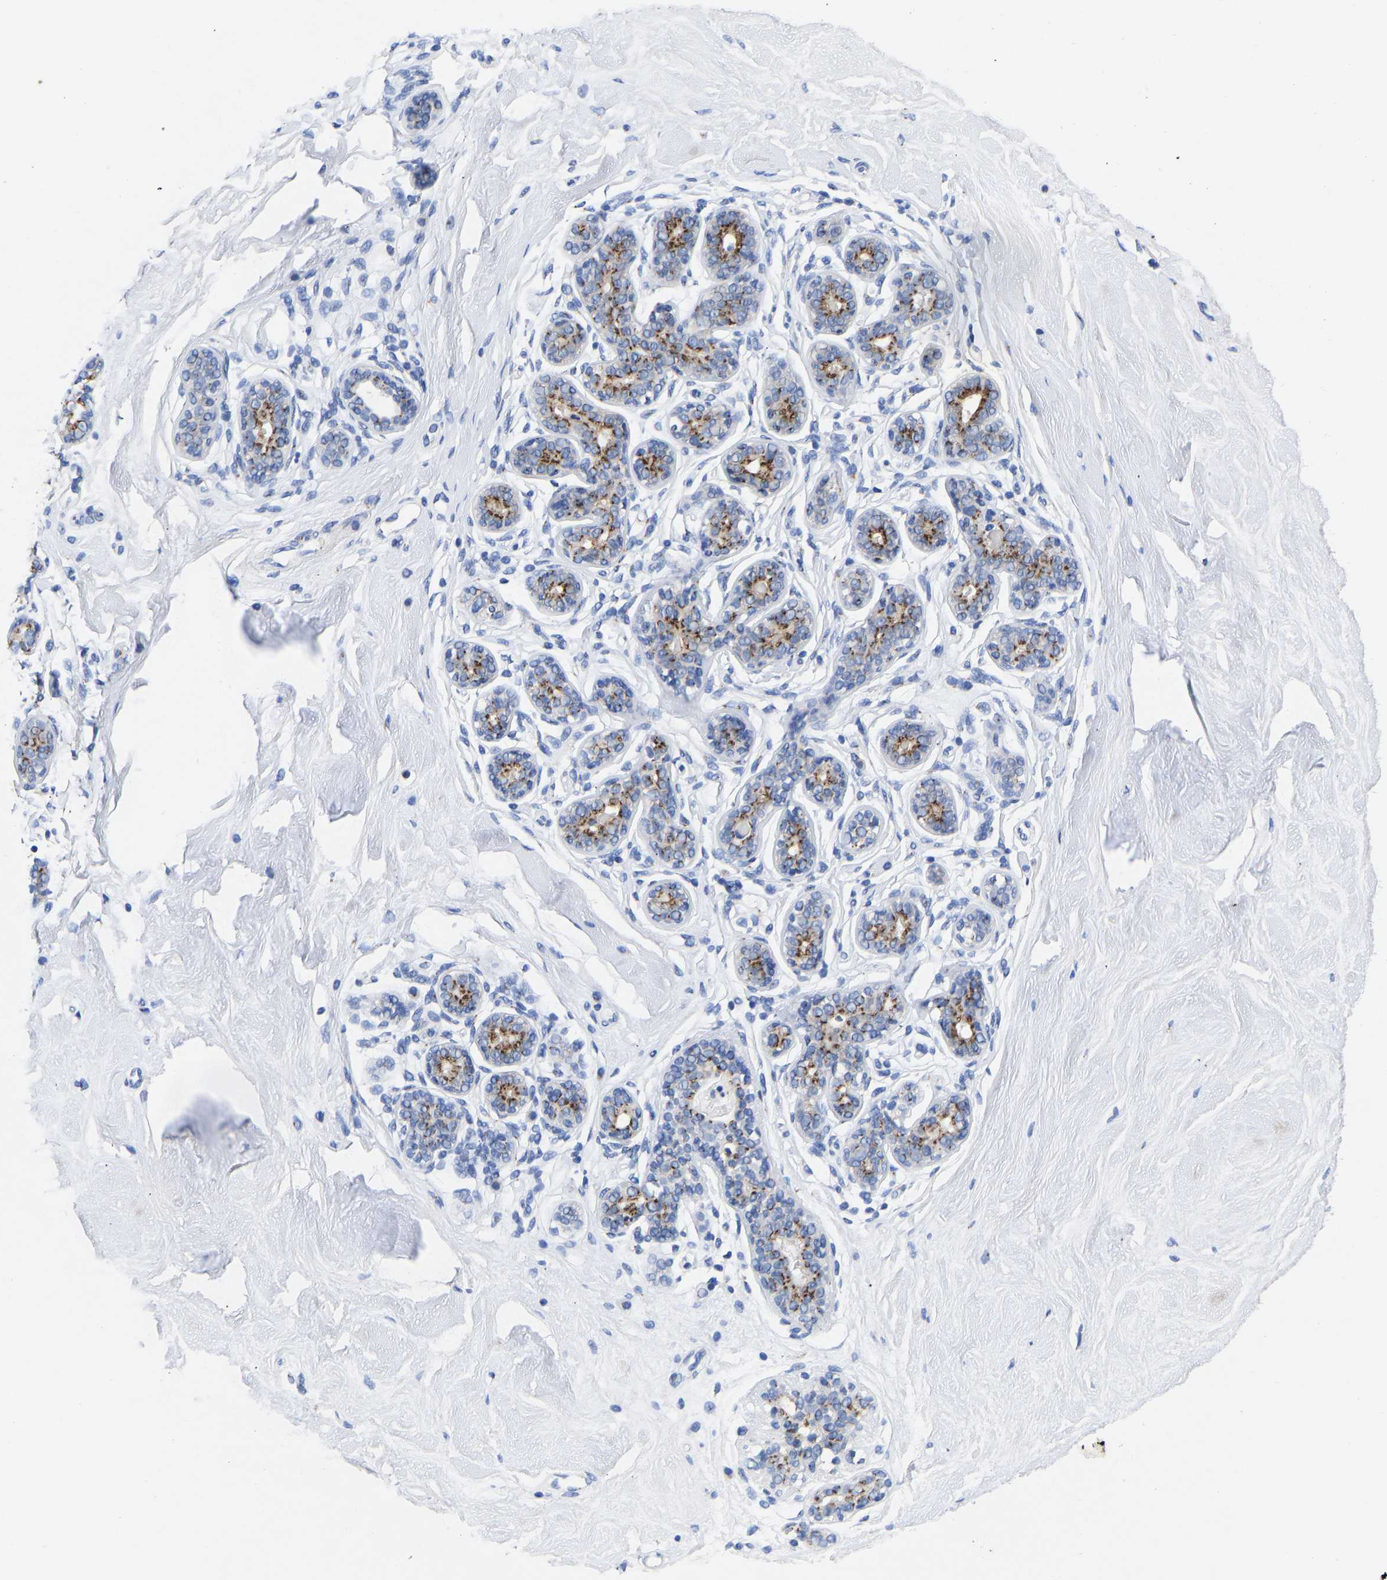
{"staining": {"intensity": "negative", "quantity": "none", "location": "none"}, "tissue": "breast", "cell_type": "Adipocytes", "image_type": "normal", "snomed": [{"axis": "morphology", "description": "Normal tissue, NOS"}, {"axis": "topography", "description": "Breast"}], "caption": "Immunohistochemistry micrograph of unremarkable breast: human breast stained with DAB (3,3'-diaminobenzidine) demonstrates no significant protein positivity in adipocytes.", "gene": "TMEM87A", "patient": {"sex": "female", "age": 22}}